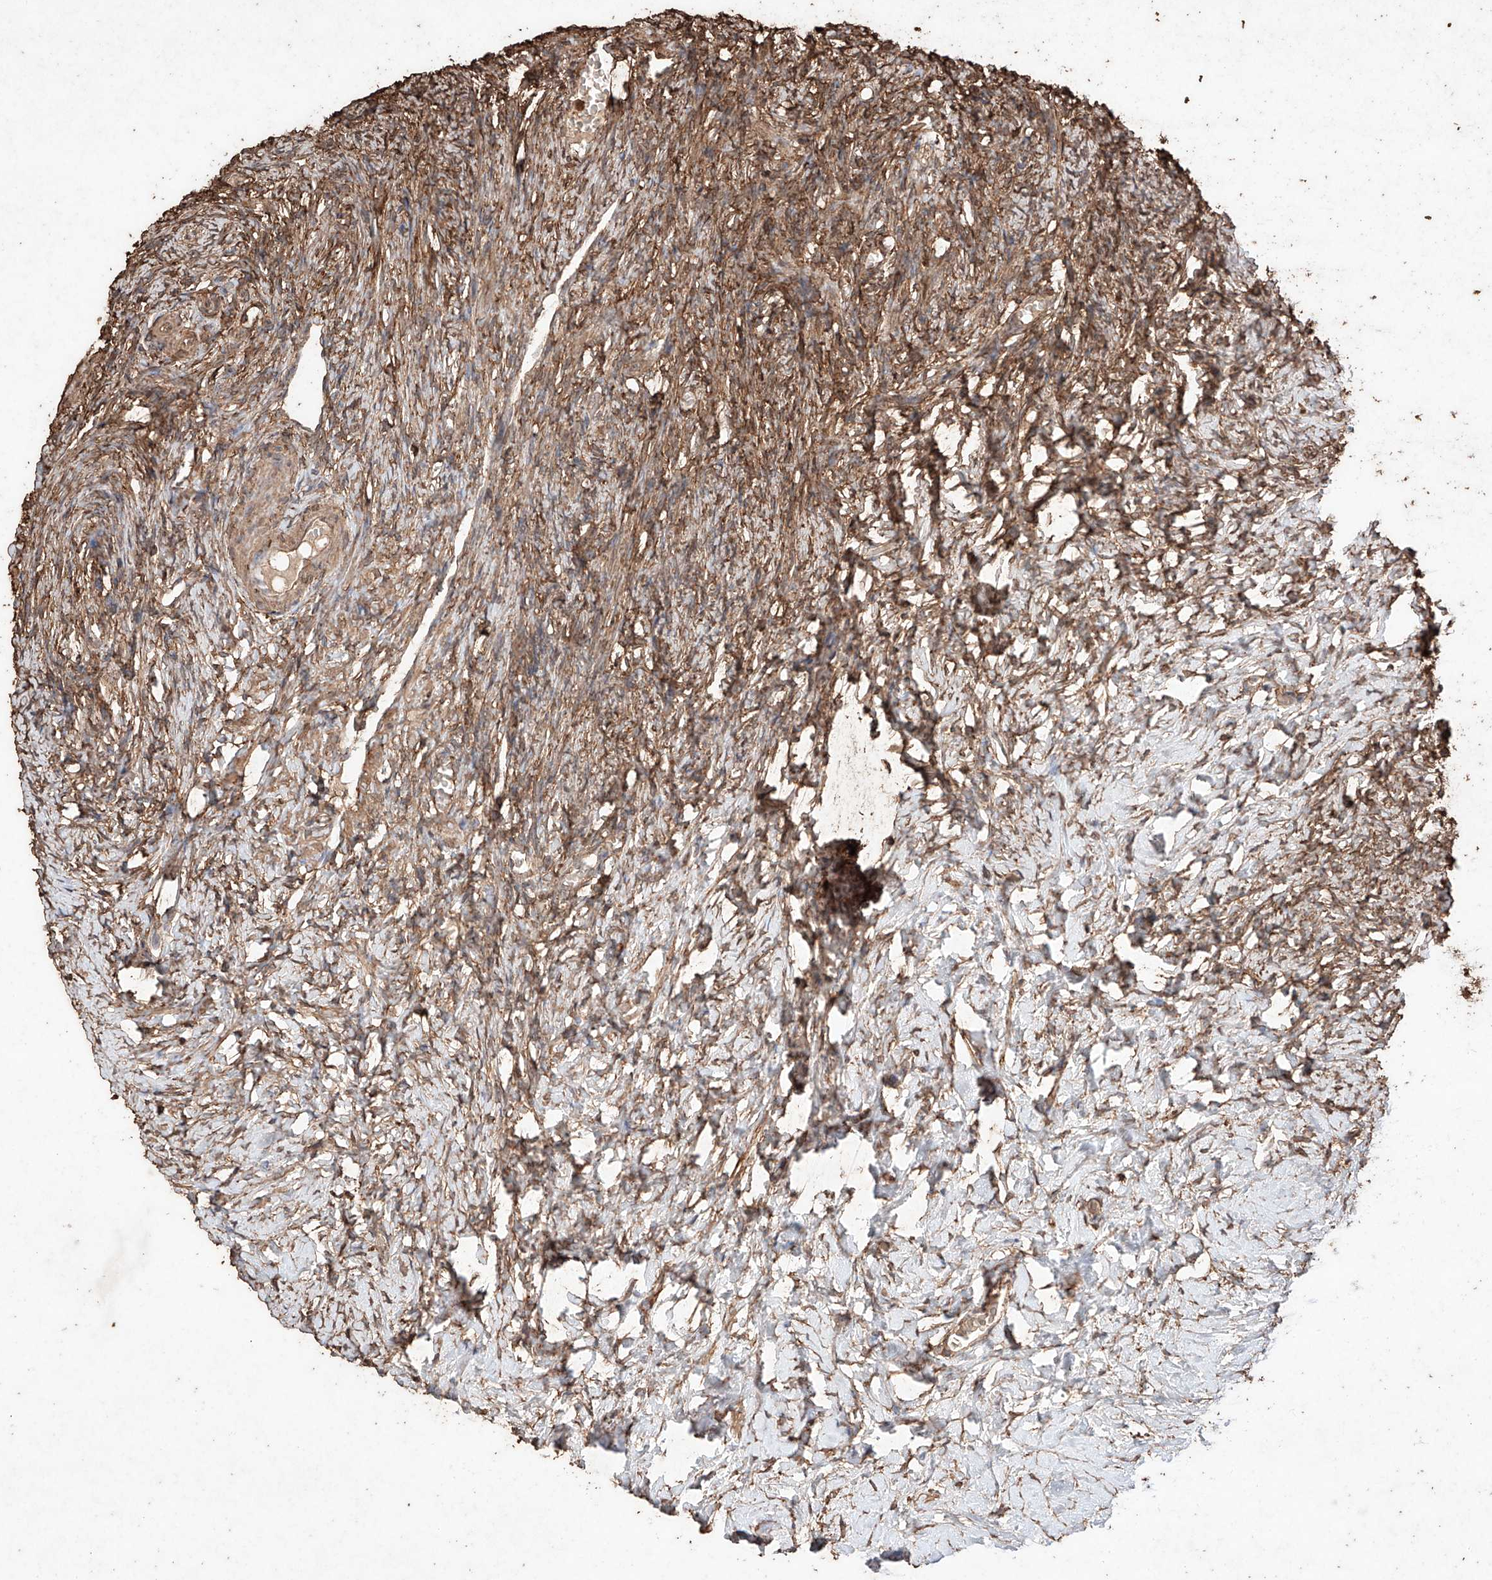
{"staining": {"intensity": "moderate", "quantity": ">75%", "location": "cytoplasmic/membranous"}, "tissue": "ovary", "cell_type": "Ovarian stroma cells", "image_type": "normal", "snomed": [{"axis": "morphology", "description": "Normal tissue, NOS"}, {"axis": "topography", "description": "Ovary"}], "caption": "Approximately >75% of ovarian stroma cells in unremarkable ovary demonstrate moderate cytoplasmic/membranous protein expression as visualized by brown immunohistochemical staining.", "gene": "M6PR", "patient": {"sex": "female", "age": 27}}